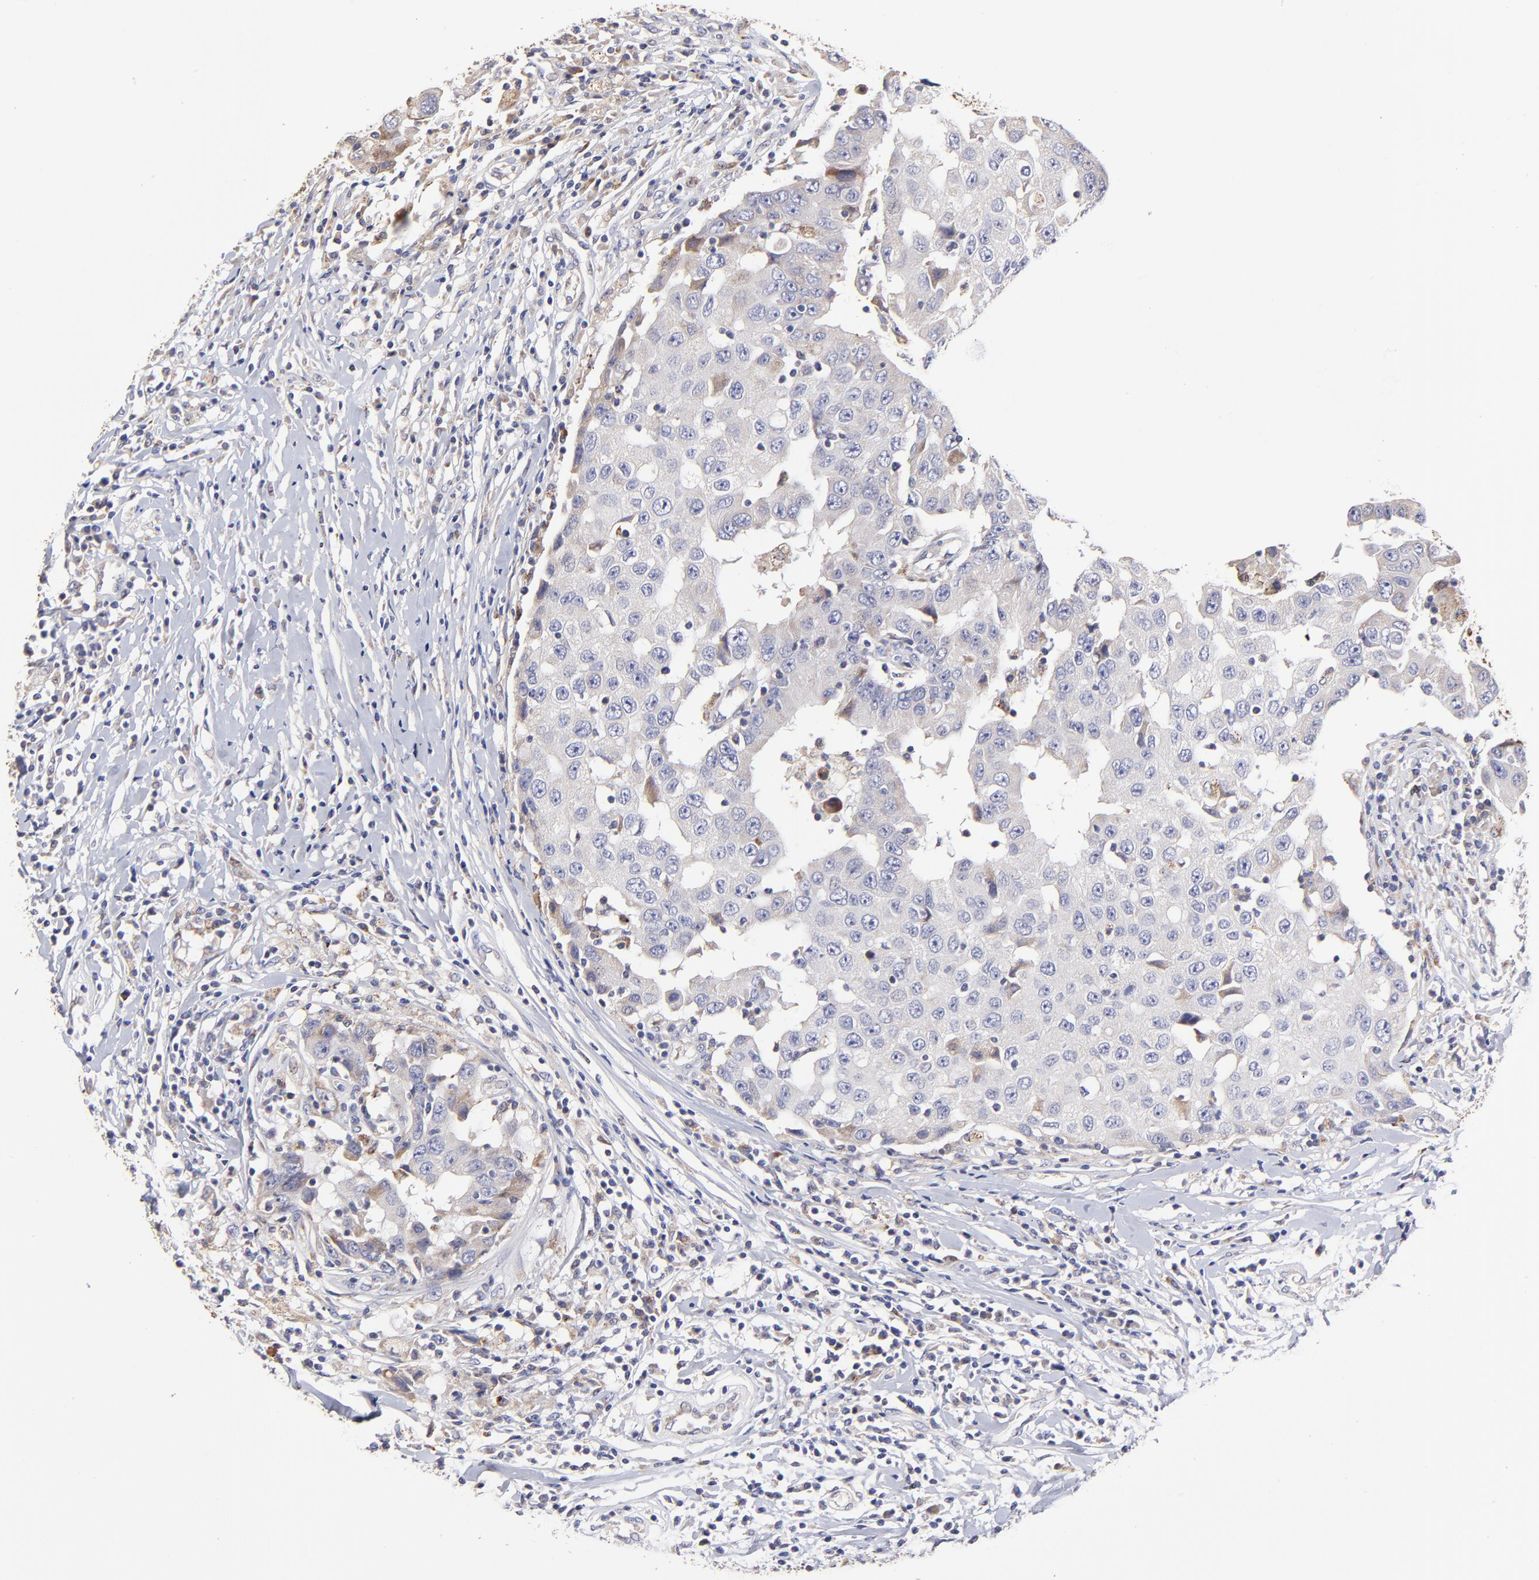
{"staining": {"intensity": "weak", "quantity": "25%-75%", "location": "cytoplasmic/membranous"}, "tissue": "breast cancer", "cell_type": "Tumor cells", "image_type": "cancer", "snomed": [{"axis": "morphology", "description": "Duct carcinoma"}, {"axis": "topography", "description": "Breast"}], "caption": "Protein analysis of breast cancer tissue shows weak cytoplasmic/membranous positivity in about 25%-75% of tumor cells.", "gene": "GCSAM", "patient": {"sex": "female", "age": 27}}